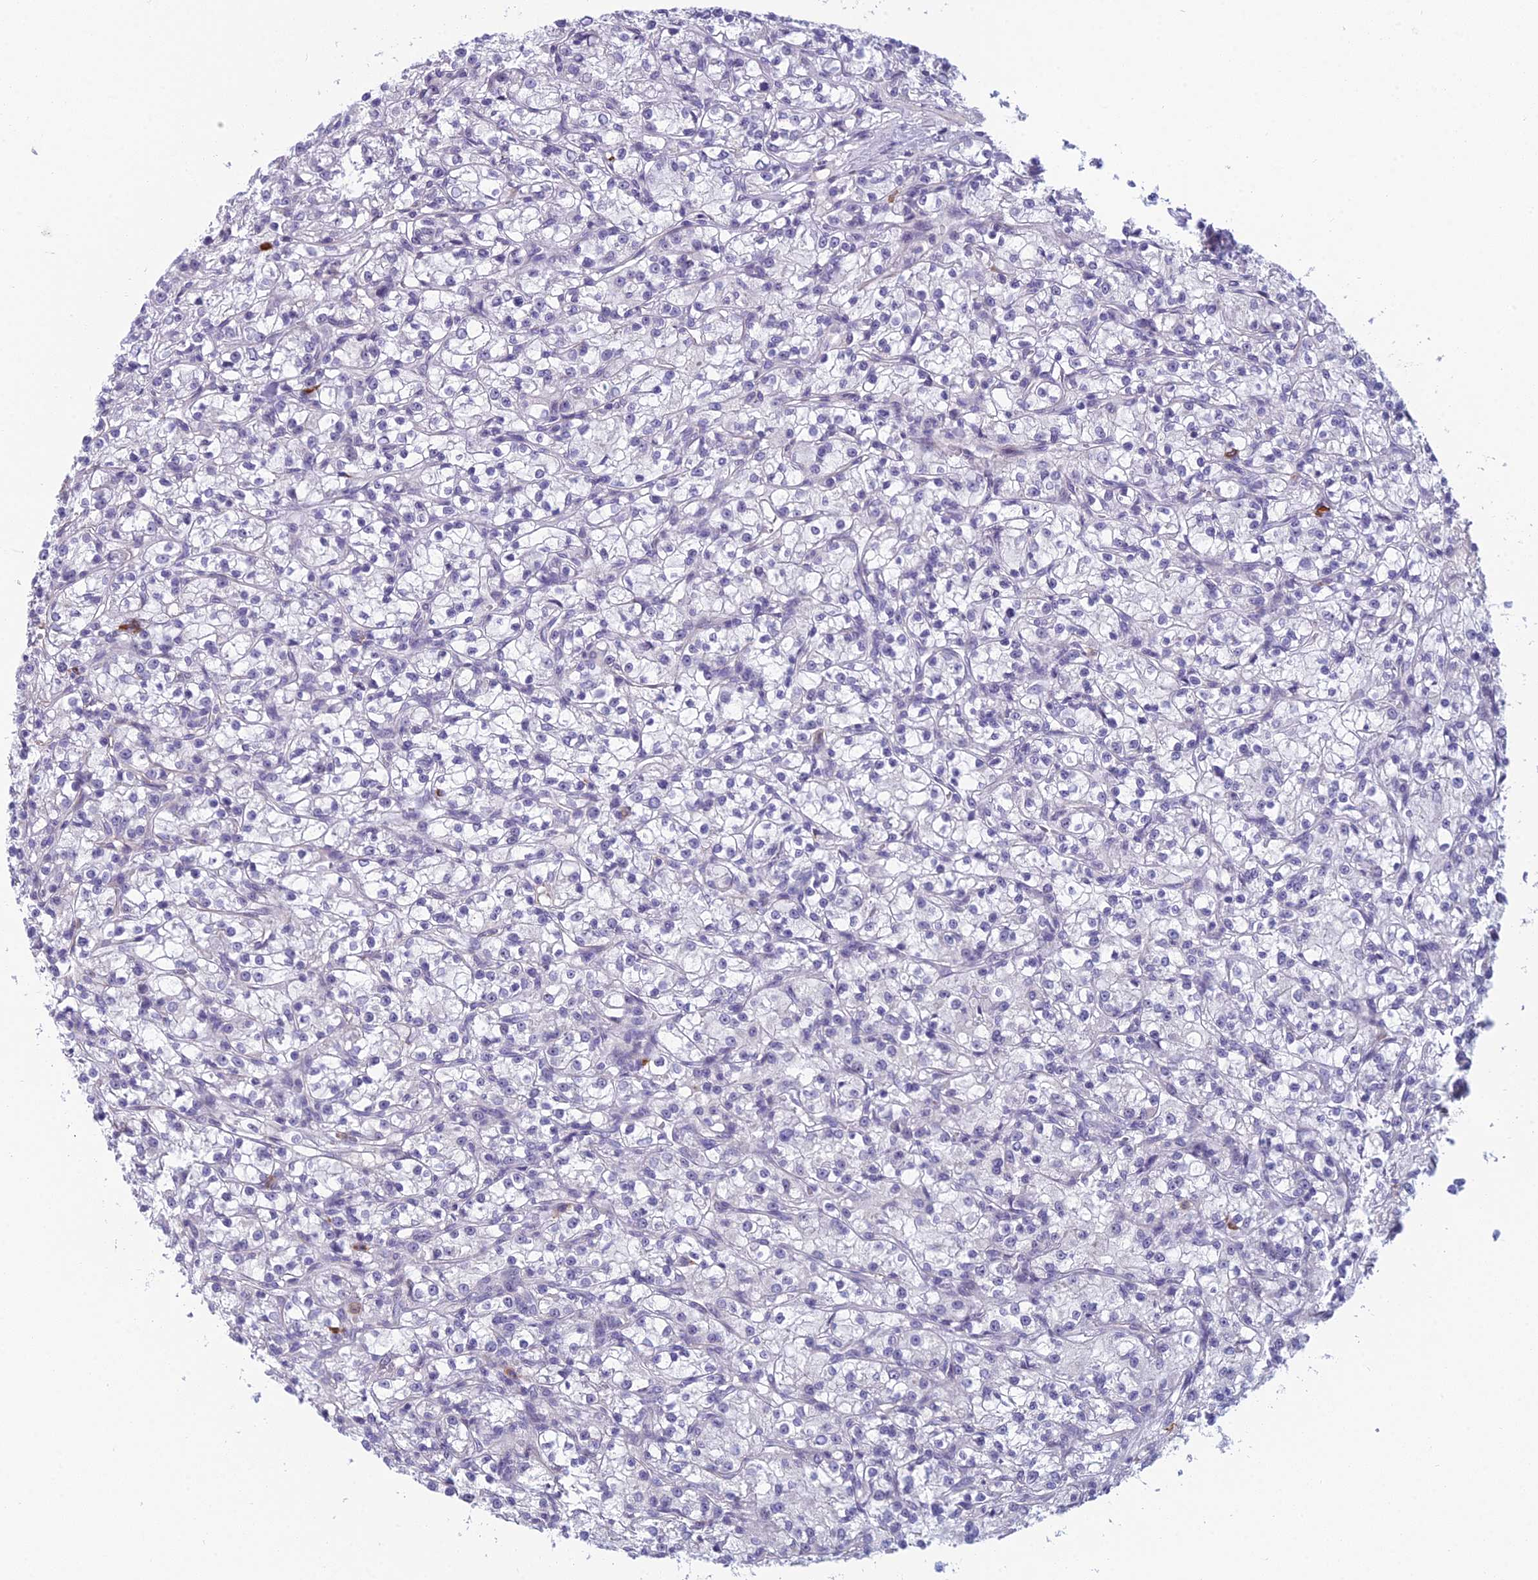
{"staining": {"intensity": "negative", "quantity": "none", "location": "none"}, "tissue": "renal cancer", "cell_type": "Tumor cells", "image_type": "cancer", "snomed": [{"axis": "morphology", "description": "Adenocarcinoma, NOS"}, {"axis": "topography", "description": "Kidney"}], "caption": "This is an IHC image of renal cancer (adenocarcinoma). There is no expression in tumor cells.", "gene": "NOC2L", "patient": {"sex": "female", "age": 59}}